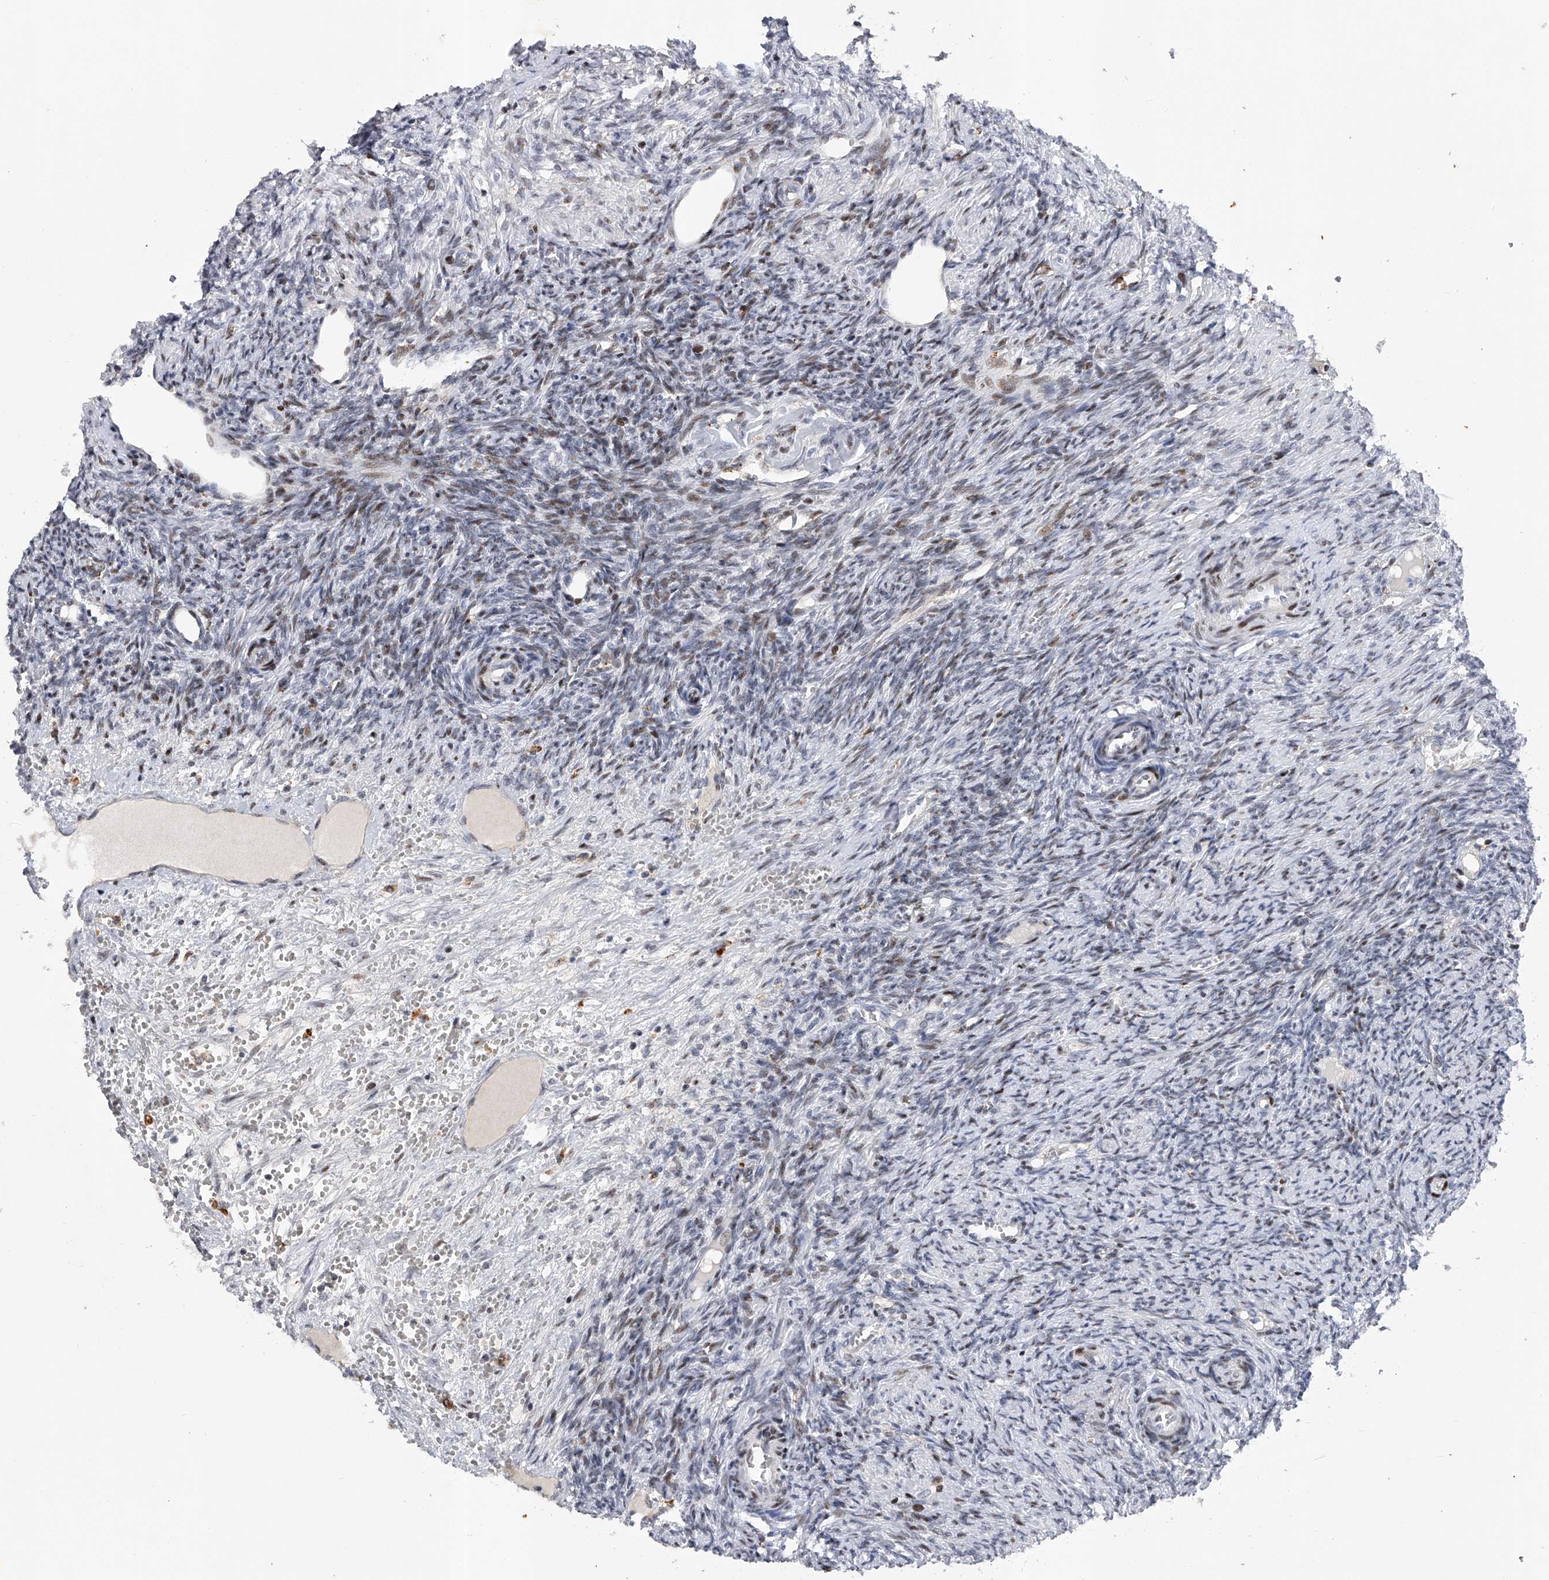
{"staining": {"intensity": "weak", "quantity": ">75%", "location": "cytoplasmic/membranous"}, "tissue": "ovary", "cell_type": "Follicle cells", "image_type": "normal", "snomed": [{"axis": "morphology", "description": "Normal tissue, NOS"}, {"axis": "topography", "description": "Ovary"}], "caption": "Immunohistochemistry (IHC) of benign ovary exhibits low levels of weak cytoplasmic/membranous positivity in approximately >75% of follicle cells. The protein of interest is stained brown, and the nuclei are stained in blue (DAB (3,3'-diaminobenzidine) IHC with brightfield microscopy, high magnification).", "gene": "RWDD2A", "patient": {"sex": "female", "age": 41}}